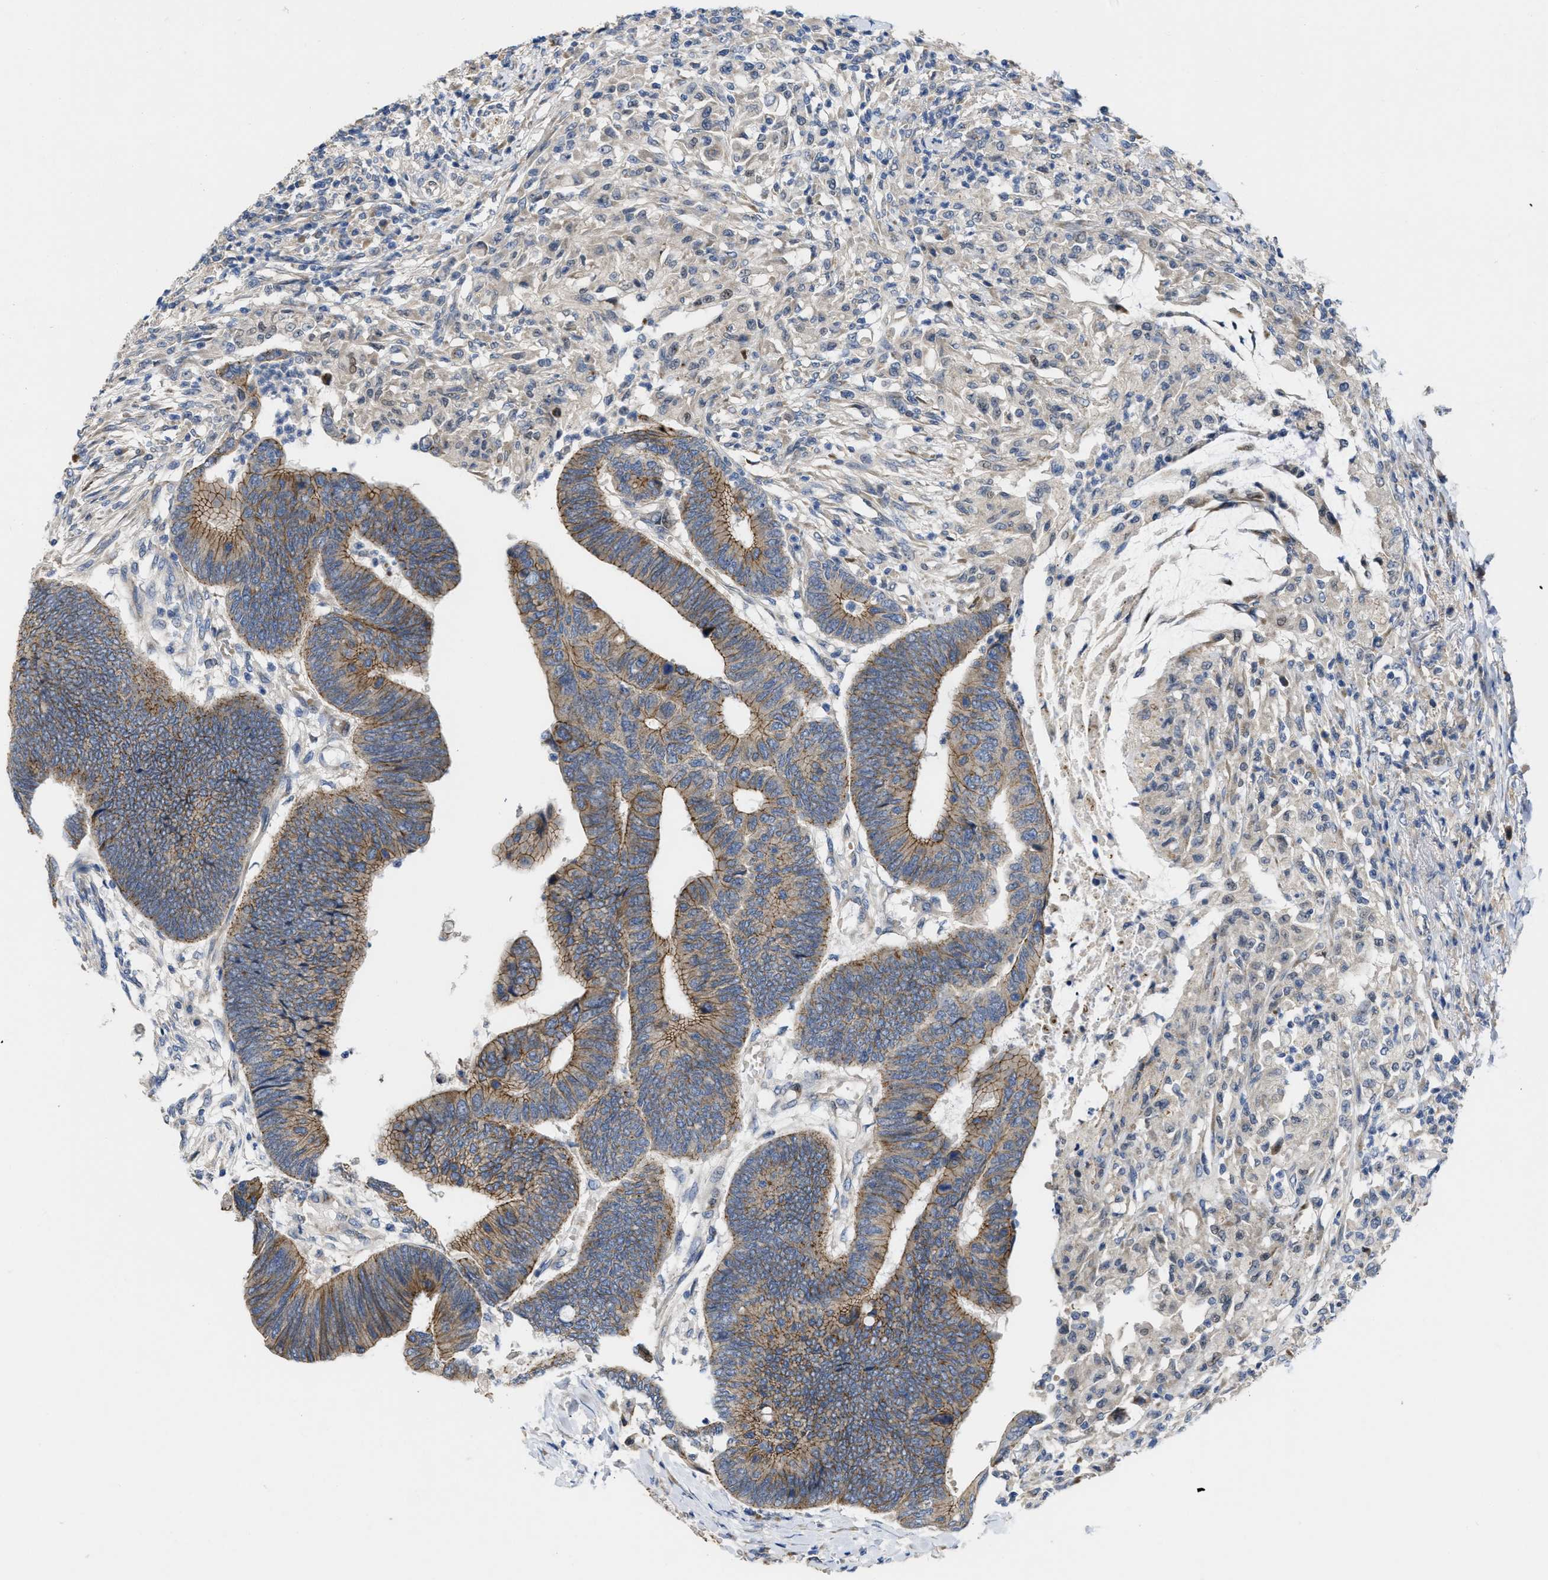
{"staining": {"intensity": "moderate", "quantity": ">75%", "location": "cytoplasmic/membranous"}, "tissue": "colorectal cancer", "cell_type": "Tumor cells", "image_type": "cancer", "snomed": [{"axis": "morphology", "description": "Normal tissue, NOS"}, {"axis": "morphology", "description": "Adenocarcinoma, NOS"}, {"axis": "topography", "description": "Rectum"}, {"axis": "topography", "description": "Peripheral nerve tissue"}], "caption": "Human colorectal adenocarcinoma stained for a protein (brown) displays moderate cytoplasmic/membranous positive expression in approximately >75% of tumor cells.", "gene": "CDPF1", "patient": {"sex": "male", "age": 92}}